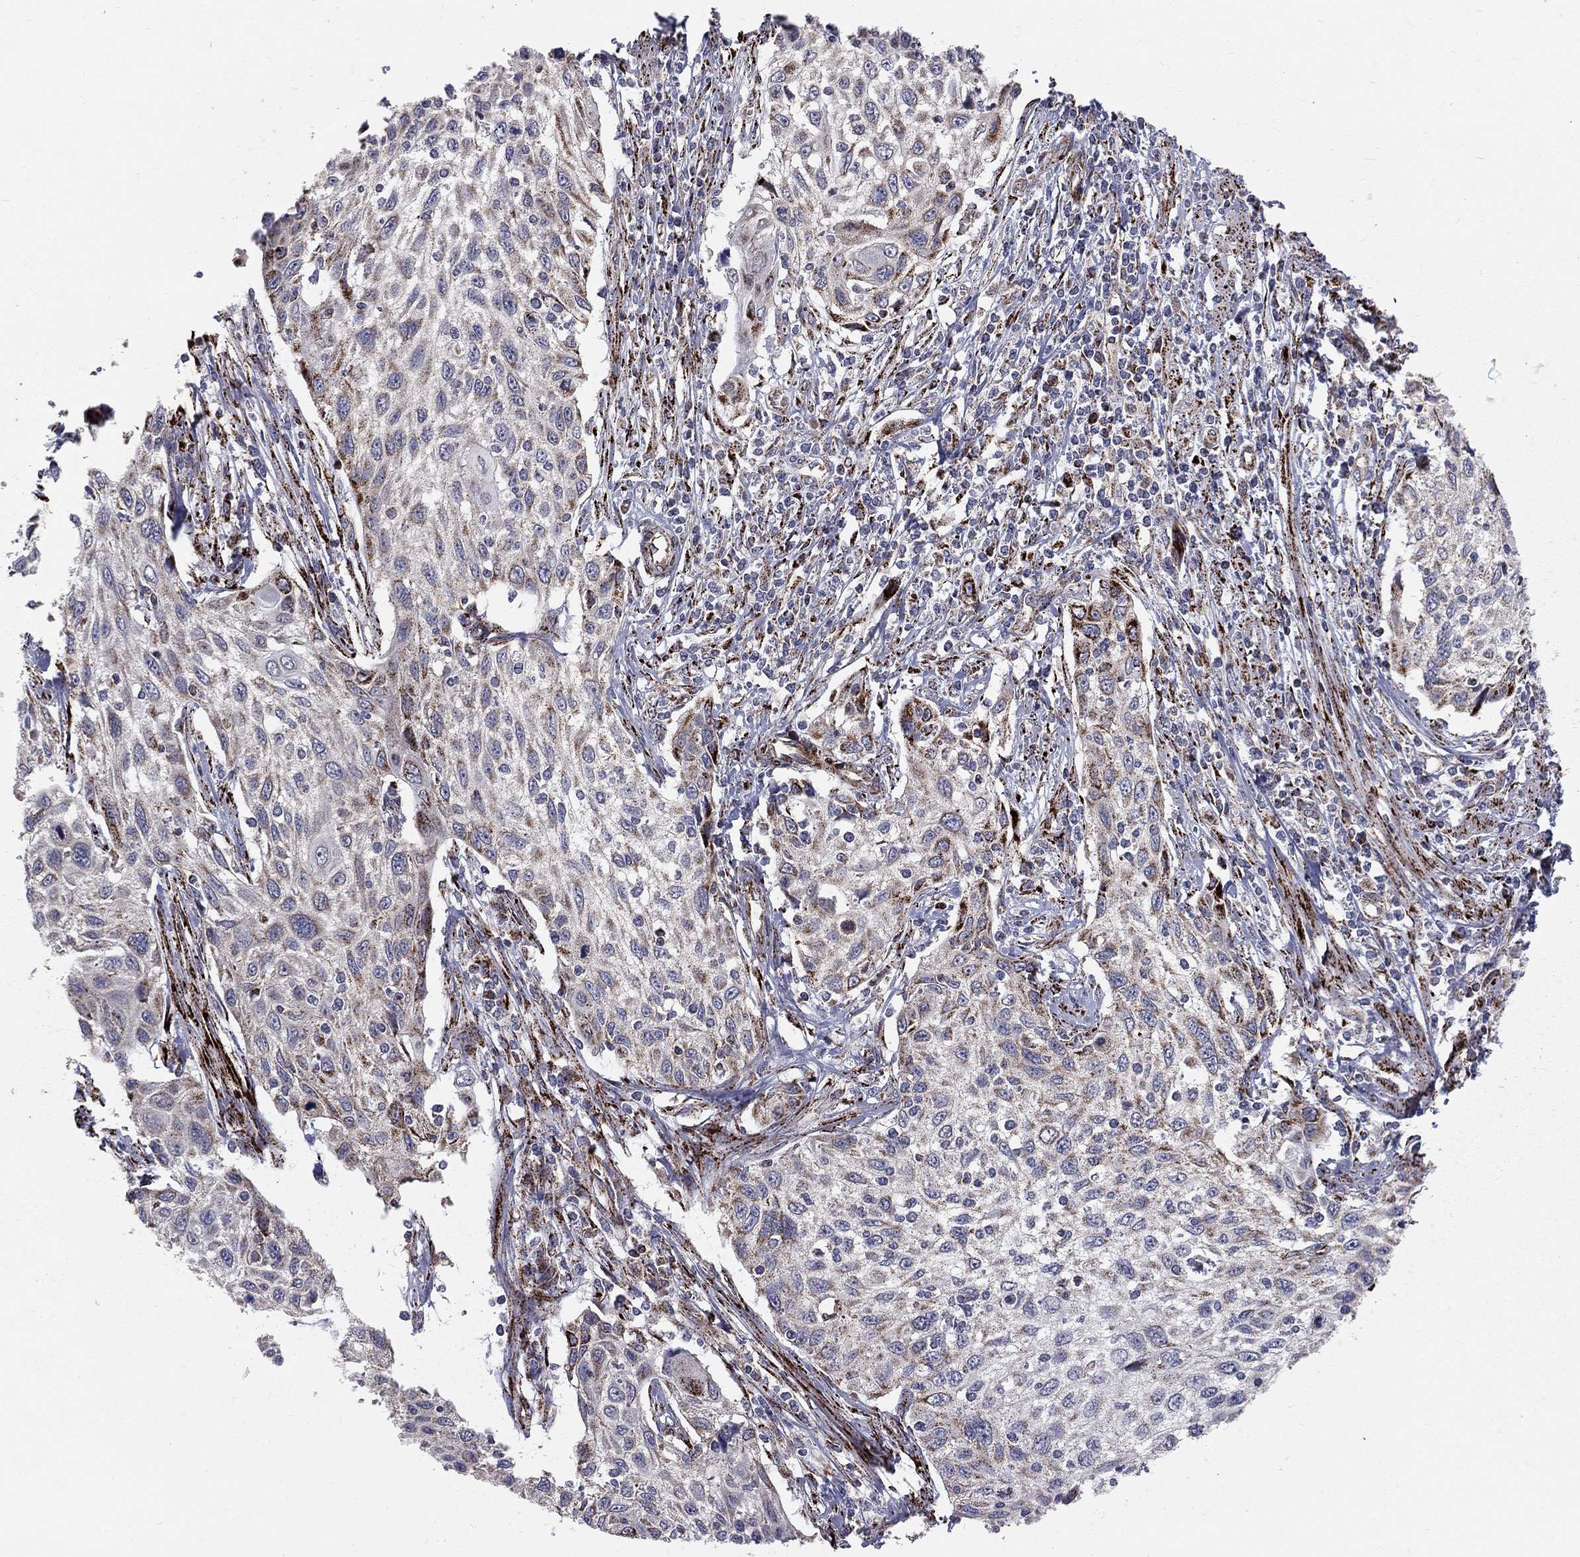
{"staining": {"intensity": "moderate", "quantity": "<25%", "location": "cytoplasmic/membranous"}, "tissue": "cervical cancer", "cell_type": "Tumor cells", "image_type": "cancer", "snomed": [{"axis": "morphology", "description": "Squamous cell carcinoma, NOS"}, {"axis": "topography", "description": "Cervix"}], "caption": "Protein analysis of cervical cancer tissue exhibits moderate cytoplasmic/membranous staining in approximately <25% of tumor cells.", "gene": "ALDH1B1", "patient": {"sex": "female", "age": 70}}